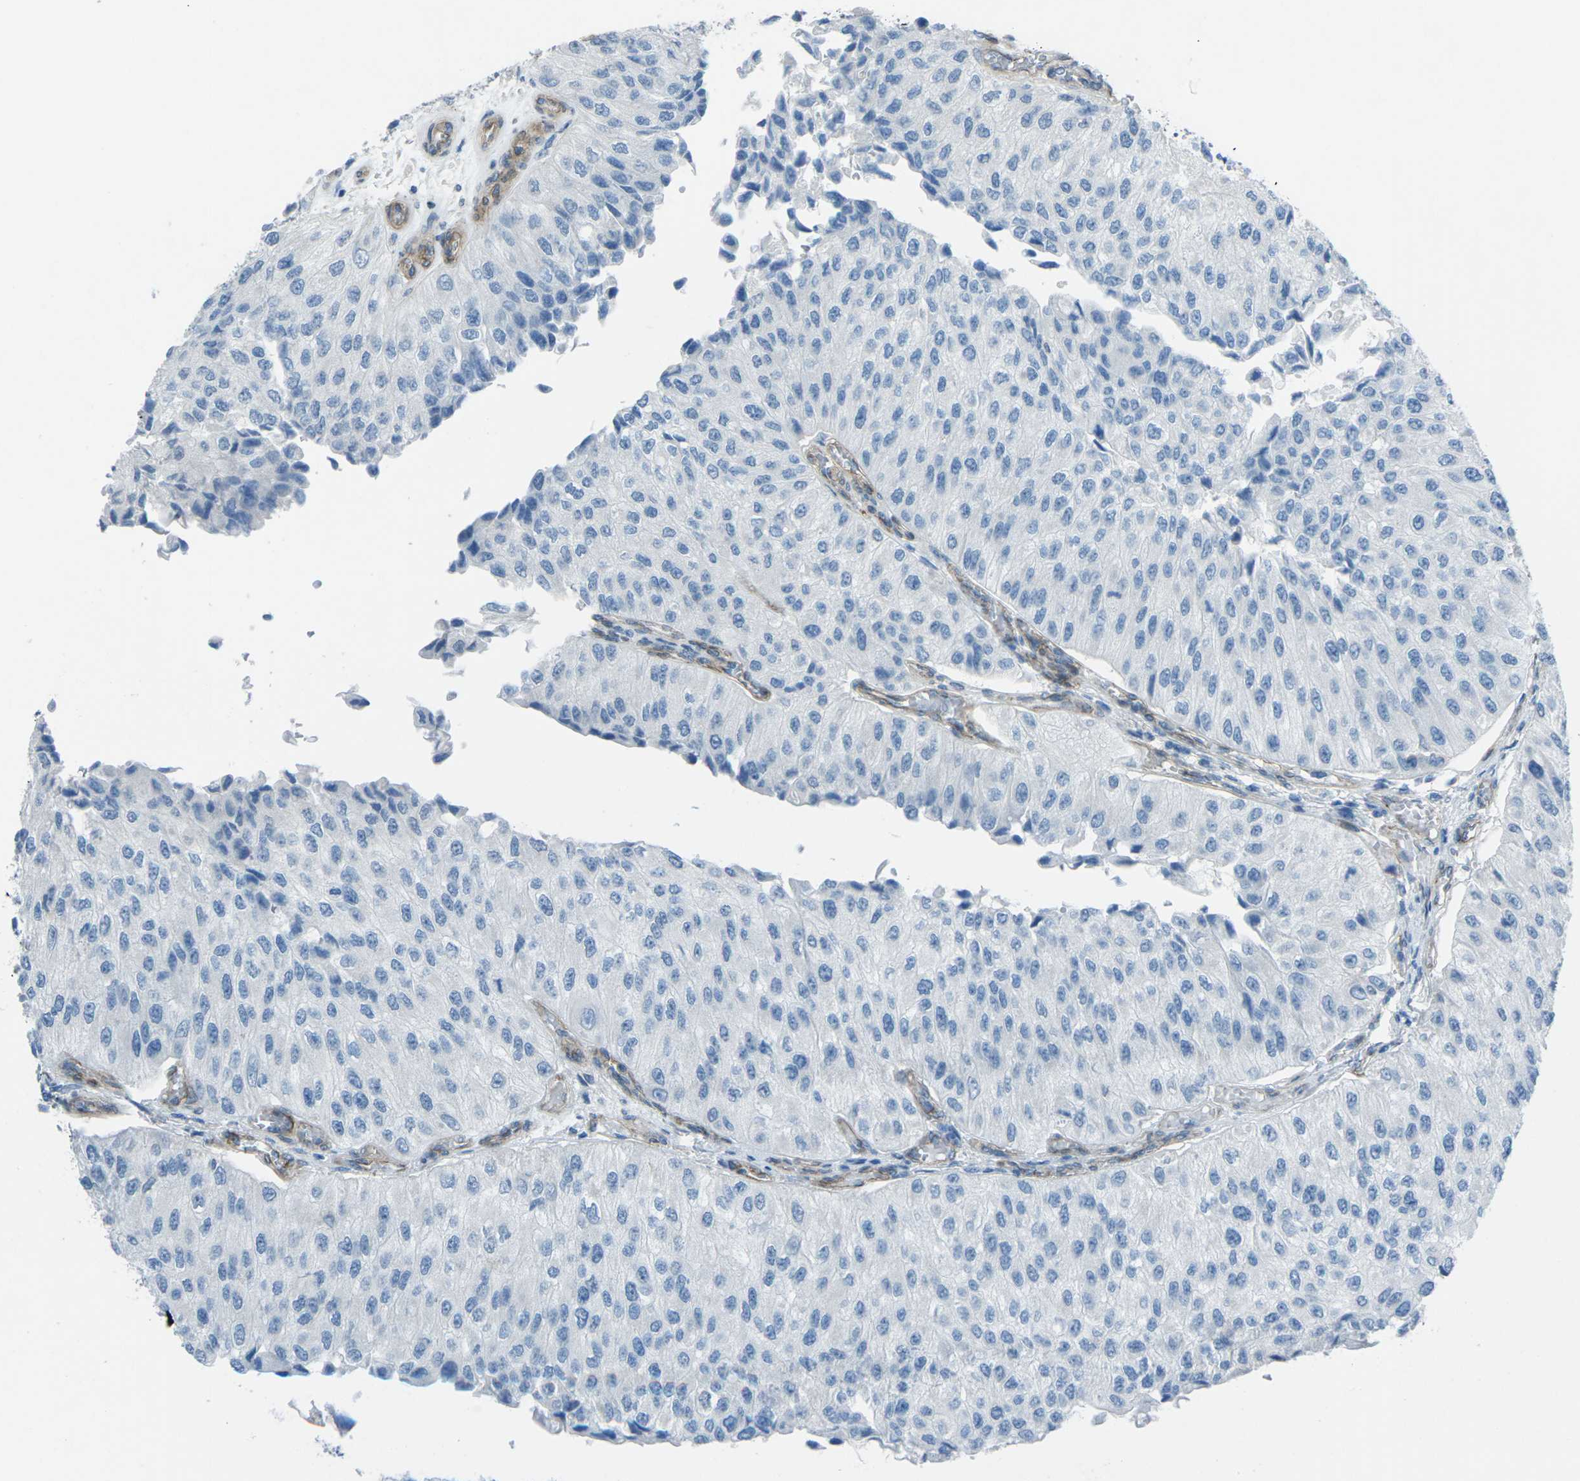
{"staining": {"intensity": "negative", "quantity": "none", "location": "none"}, "tissue": "urothelial cancer", "cell_type": "Tumor cells", "image_type": "cancer", "snomed": [{"axis": "morphology", "description": "Urothelial carcinoma, High grade"}, {"axis": "topography", "description": "Kidney"}, {"axis": "topography", "description": "Urinary bladder"}], "caption": "Tumor cells show no significant protein positivity in high-grade urothelial carcinoma. (Stains: DAB immunohistochemistry with hematoxylin counter stain, Microscopy: brightfield microscopy at high magnification).", "gene": "UTRN", "patient": {"sex": "male", "age": 77}}